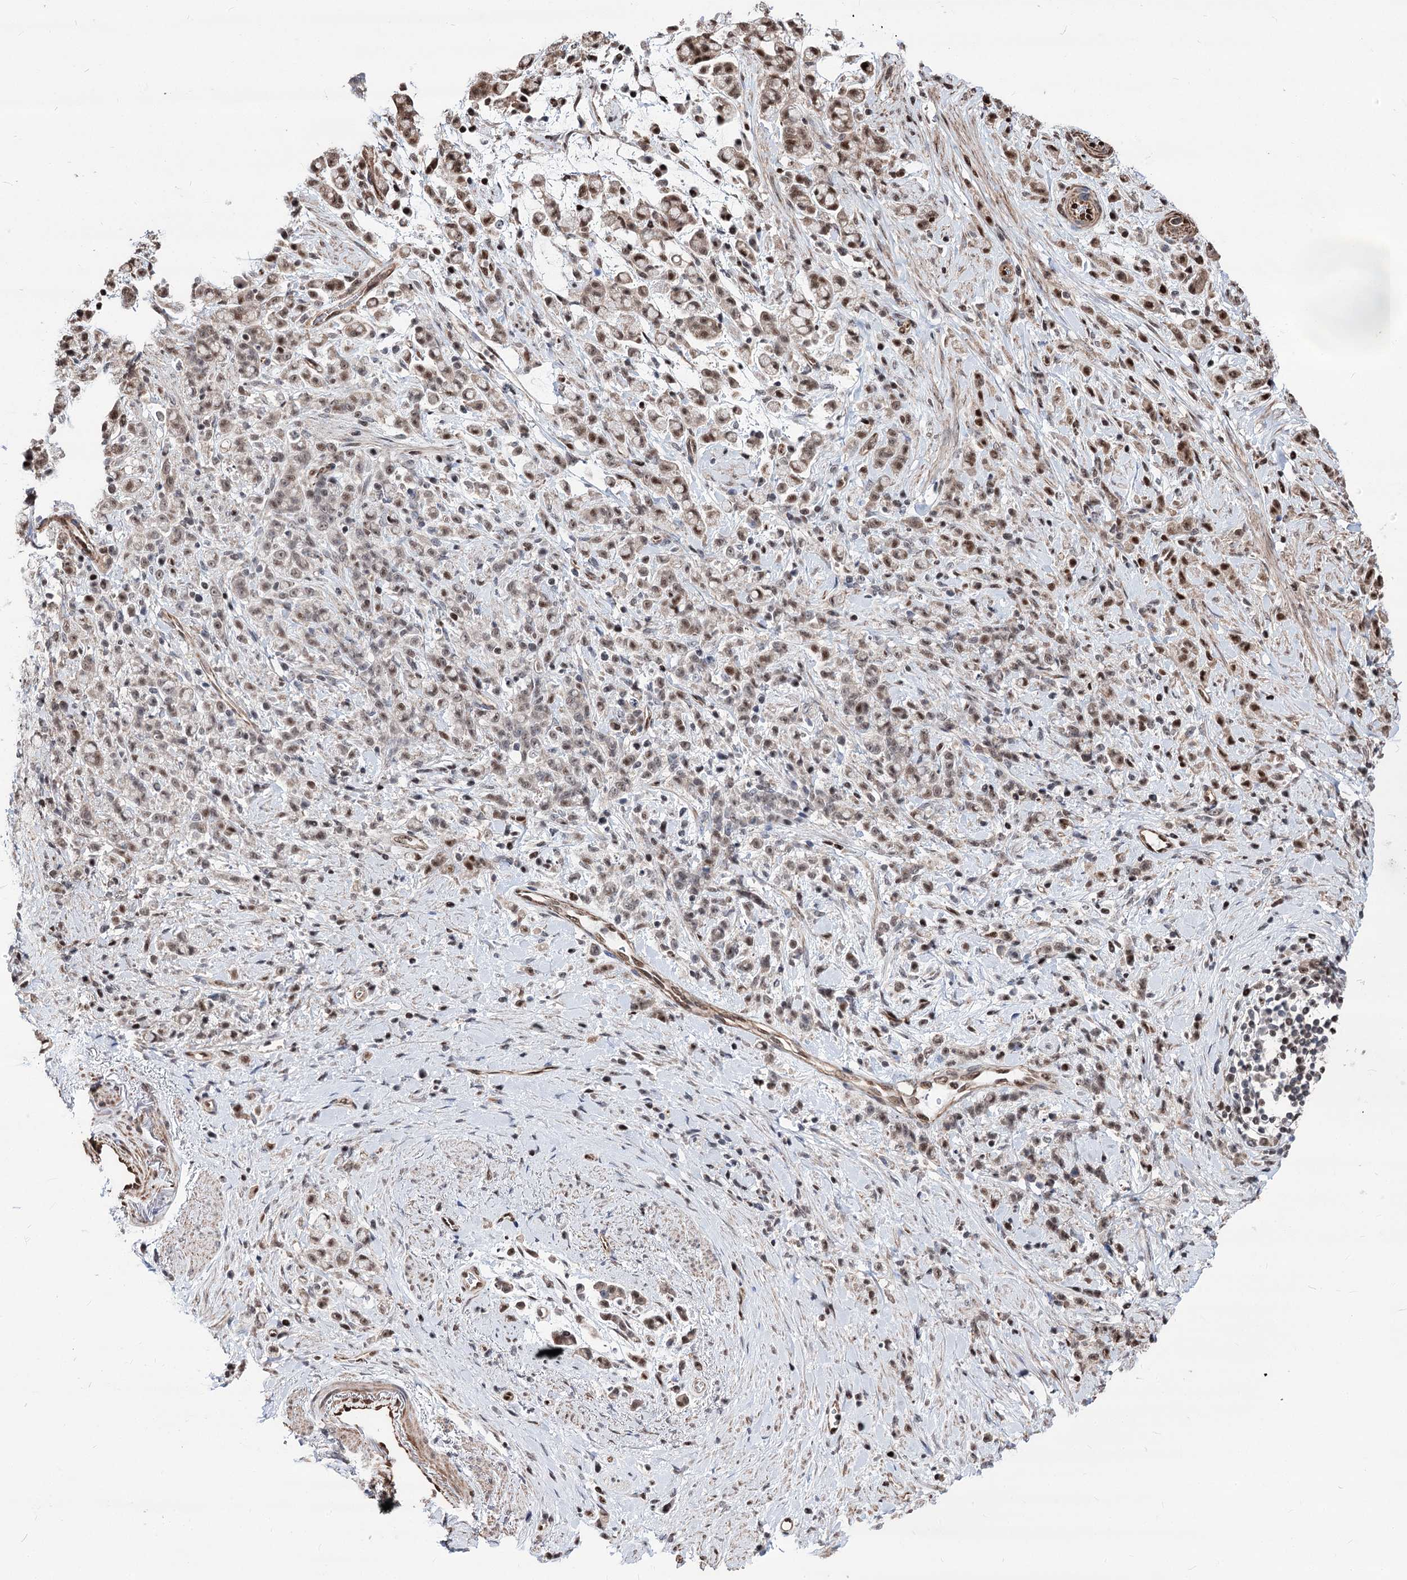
{"staining": {"intensity": "strong", "quantity": "25%-75%", "location": "nuclear"}, "tissue": "stomach cancer", "cell_type": "Tumor cells", "image_type": "cancer", "snomed": [{"axis": "morphology", "description": "Adenocarcinoma, NOS"}, {"axis": "topography", "description": "Stomach"}], "caption": "A high amount of strong nuclear positivity is seen in about 25%-75% of tumor cells in stomach cancer tissue. Using DAB (brown) and hematoxylin (blue) stains, captured at high magnification using brightfield microscopy.", "gene": "CHMP7", "patient": {"sex": "female", "age": 60}}